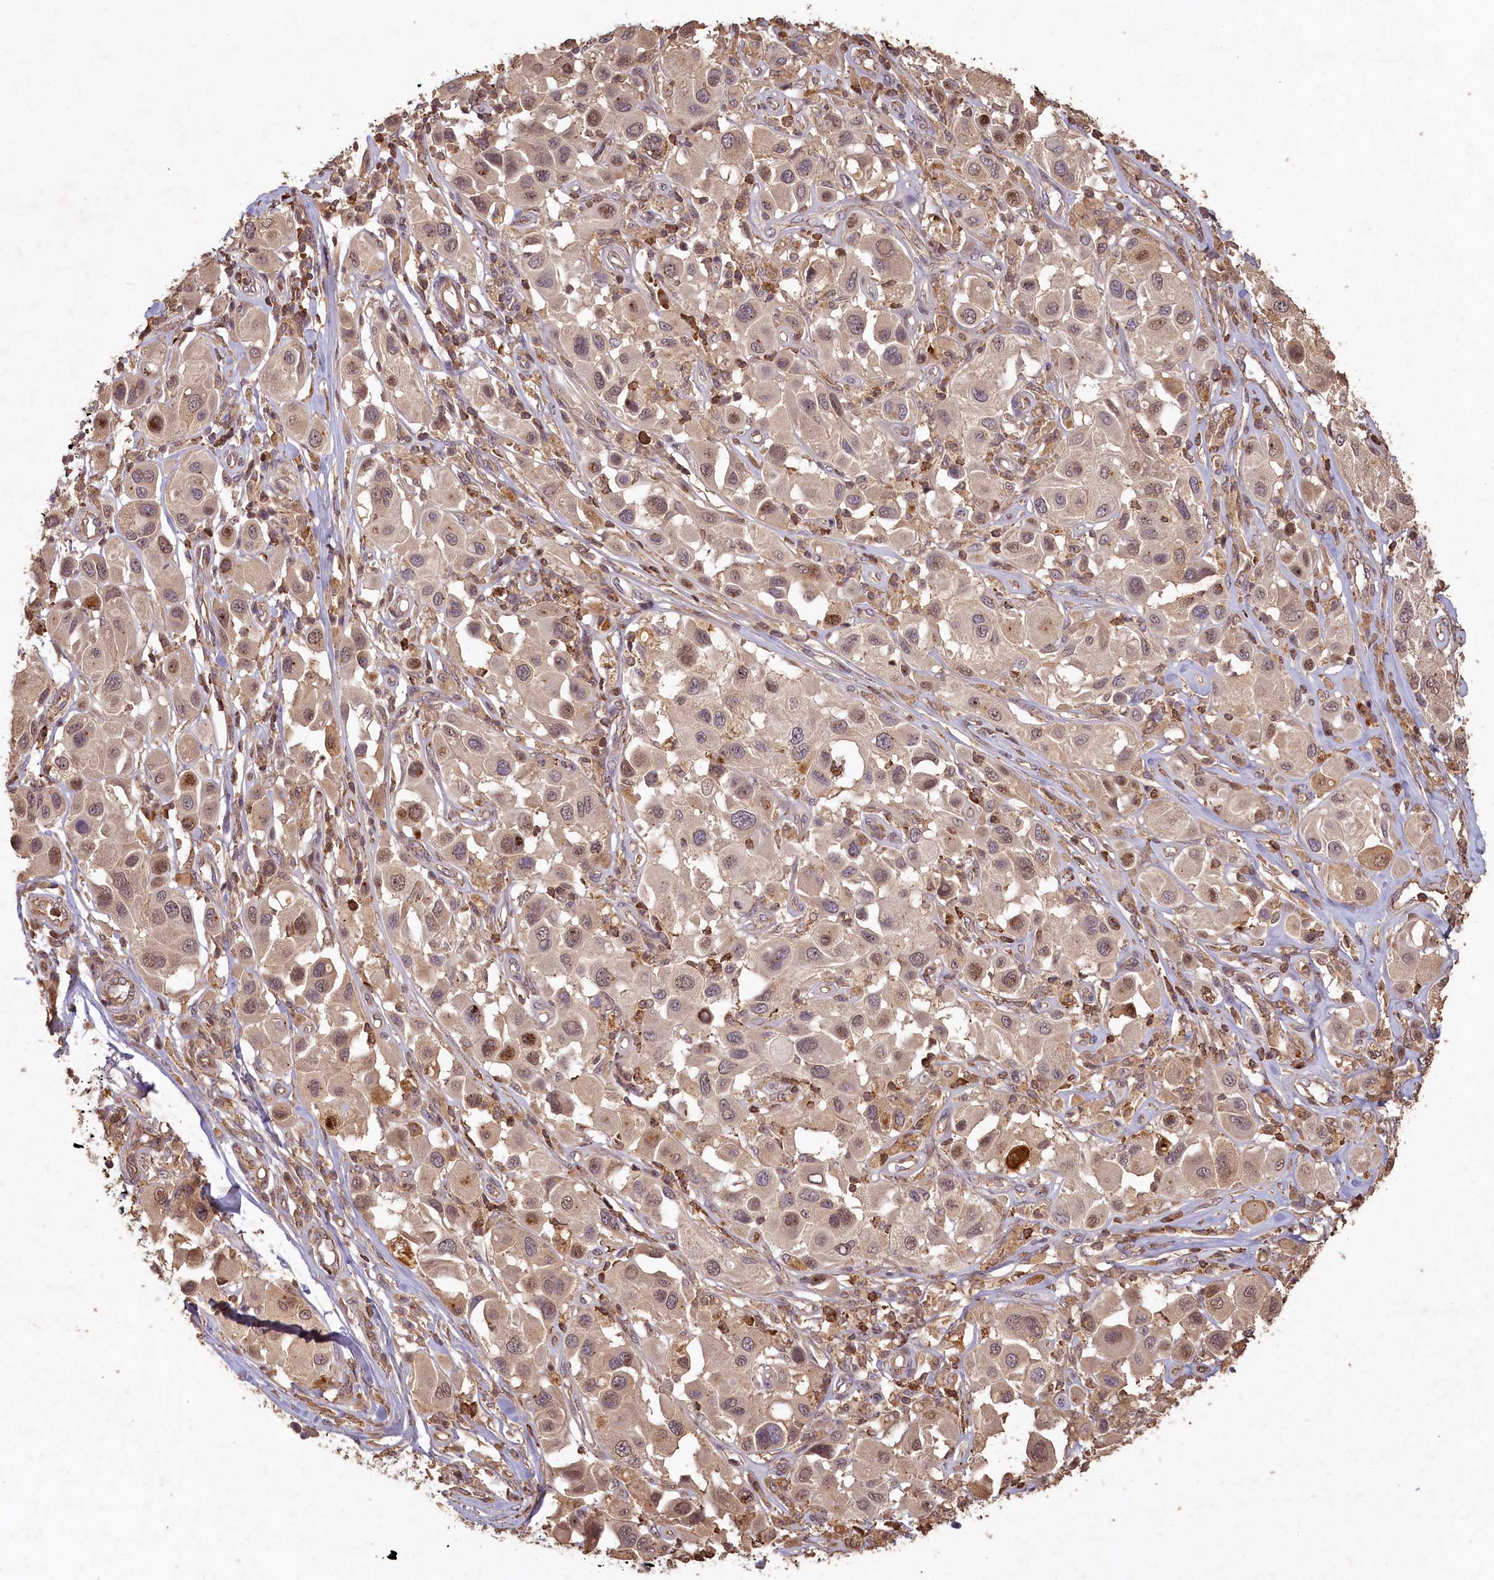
{"staining": {"intensity": "weak", "quantity": "25%-75%", "location": "nuclear"}, "tissue": "melanoma", "cell_type": "Tumor cells", "image_type": "cancer", "snomed": [{"axis": "morphology", "description": "Malignant melanoma, Metastatic site"}, {"axis": "topography", "description": "Skin"}], "caption": "A histopathology image of human malignant melanoma (metastatic site) stained for a protein displays weak nuclear brown staining in tumor cells.", "gene": "MADD", "patient": {"sex": "male", "age": 41}}